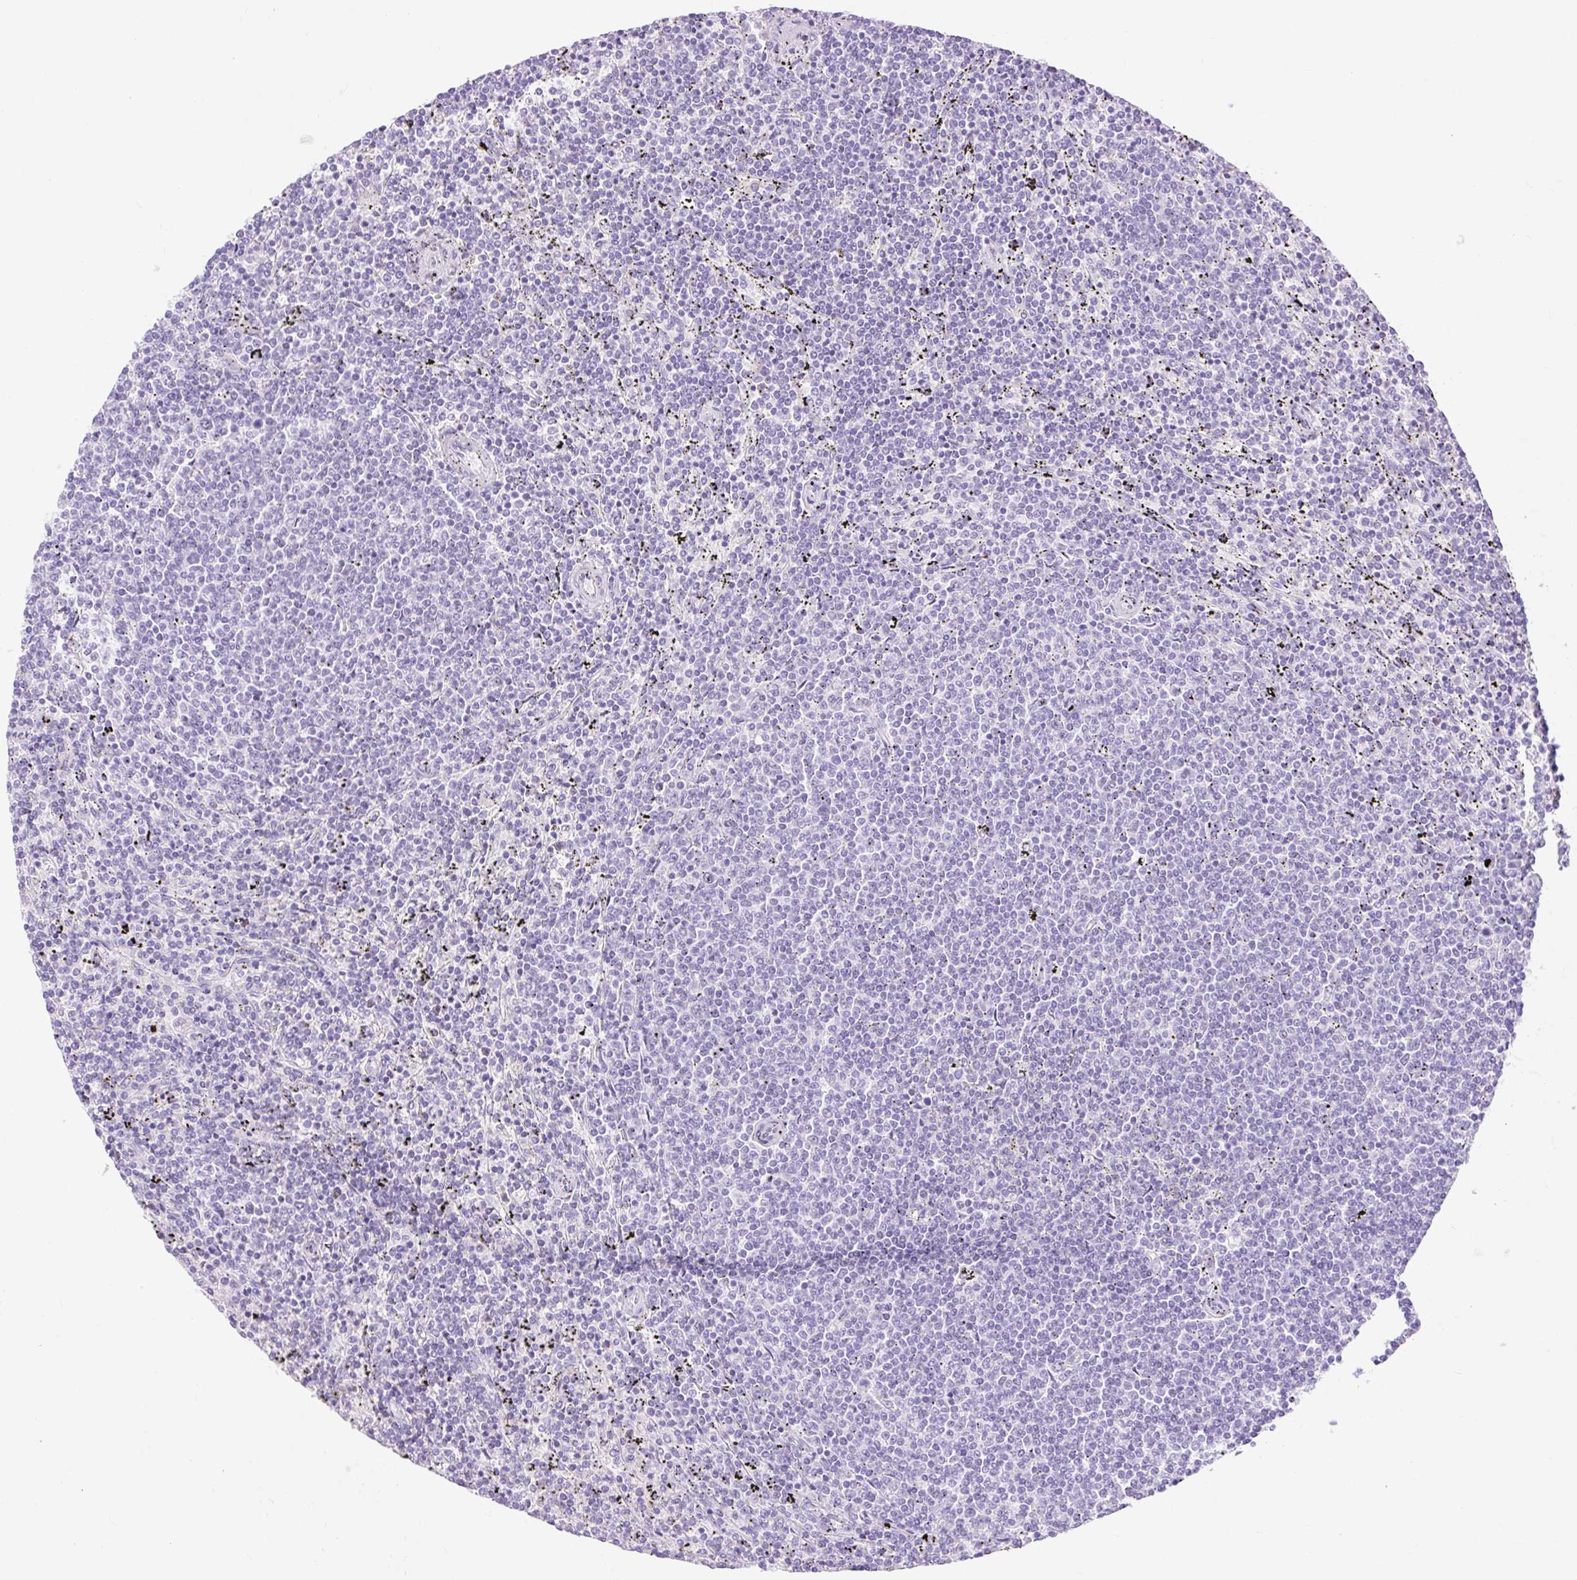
{"staining": {"intensity": "negative", "quantity": "none", "location": "none"}, "tissue": "lymphoma", "cell_type": "Tumor cells", "image_type": "cancer", "snomed": [{"axis": "morphology", "description": "Malignant lymphoma, non-Hodgkin's type, Low grade"}, {"axis": "topography", "description": "Spleen"}], "caption": "Human malignant lymphoma, non-Hodgkin's type (low-grade) stained for a protein using immunohistochemistry shows no expression in tumor cells.", "gene": "SLC25A40", "patient": {"sex": "female", "age": 50}}